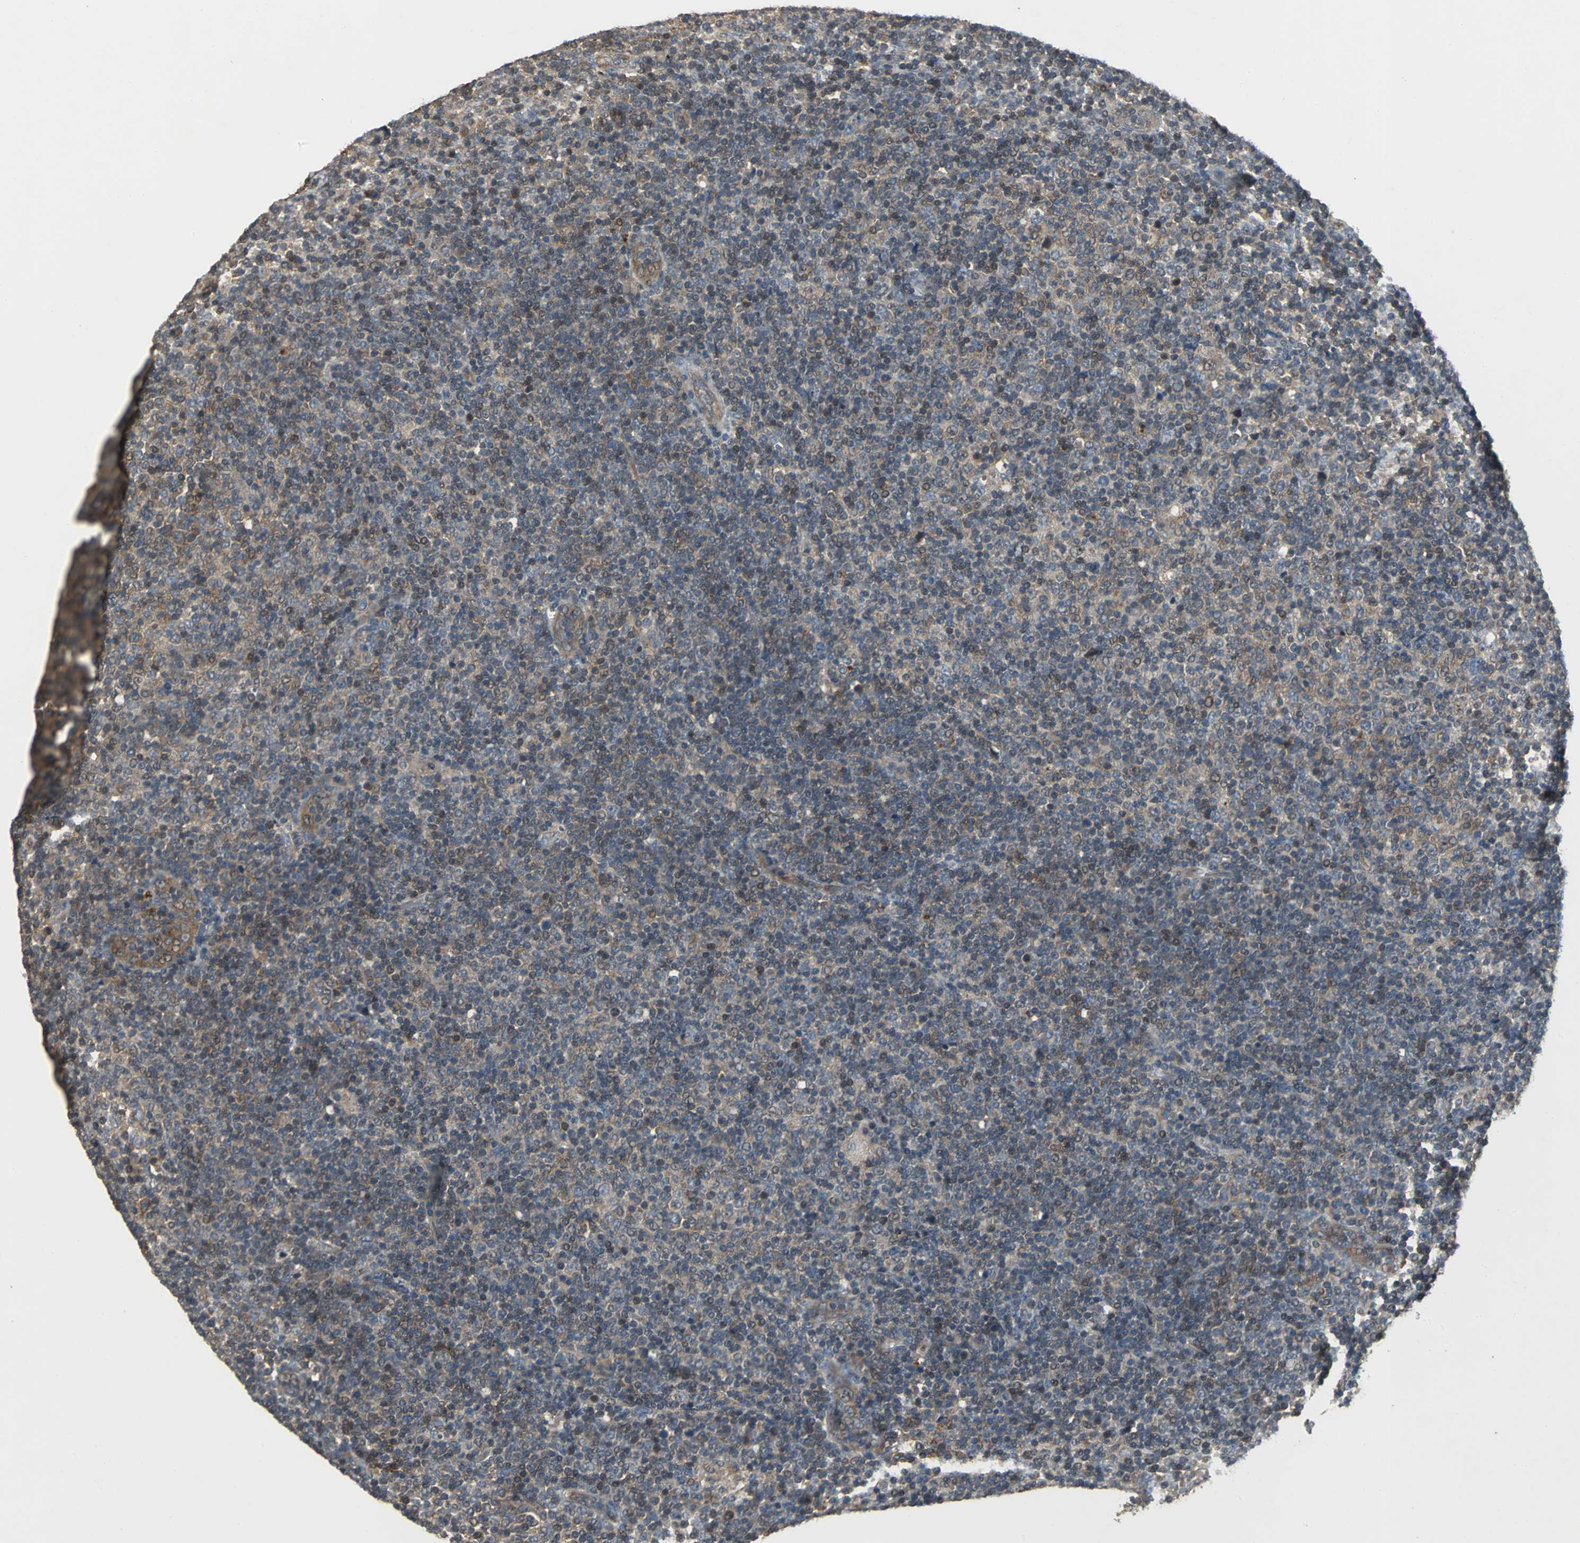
{"staining": {"intensity": "moderate", "quantity": "25%-75%", "location": "cytoplasmic/membranous,nuclear"}, "tissue": "lymphoma", "cell_type": "Tumor cells", "image_type": "cancer", "snomed": [{"axis": "morphology", "description": "Malignant lymphoma, non-Hodgkin's type, Low grade"}, {"axis": "topography", "description": "Lymph node"}], "caption": "Immunohistochemical staining of malignant lymphoma, non-Hodgkin's type (low-grade) exhibits moderate cytoplasmic/membranous and nuclear protein expression in about 25%-75% of tumor cells. The protein of interest is shown in brown color, while the nuclei are stained blue.", "gene": "MET", "patient": {"sex": "male", "age": 70}}